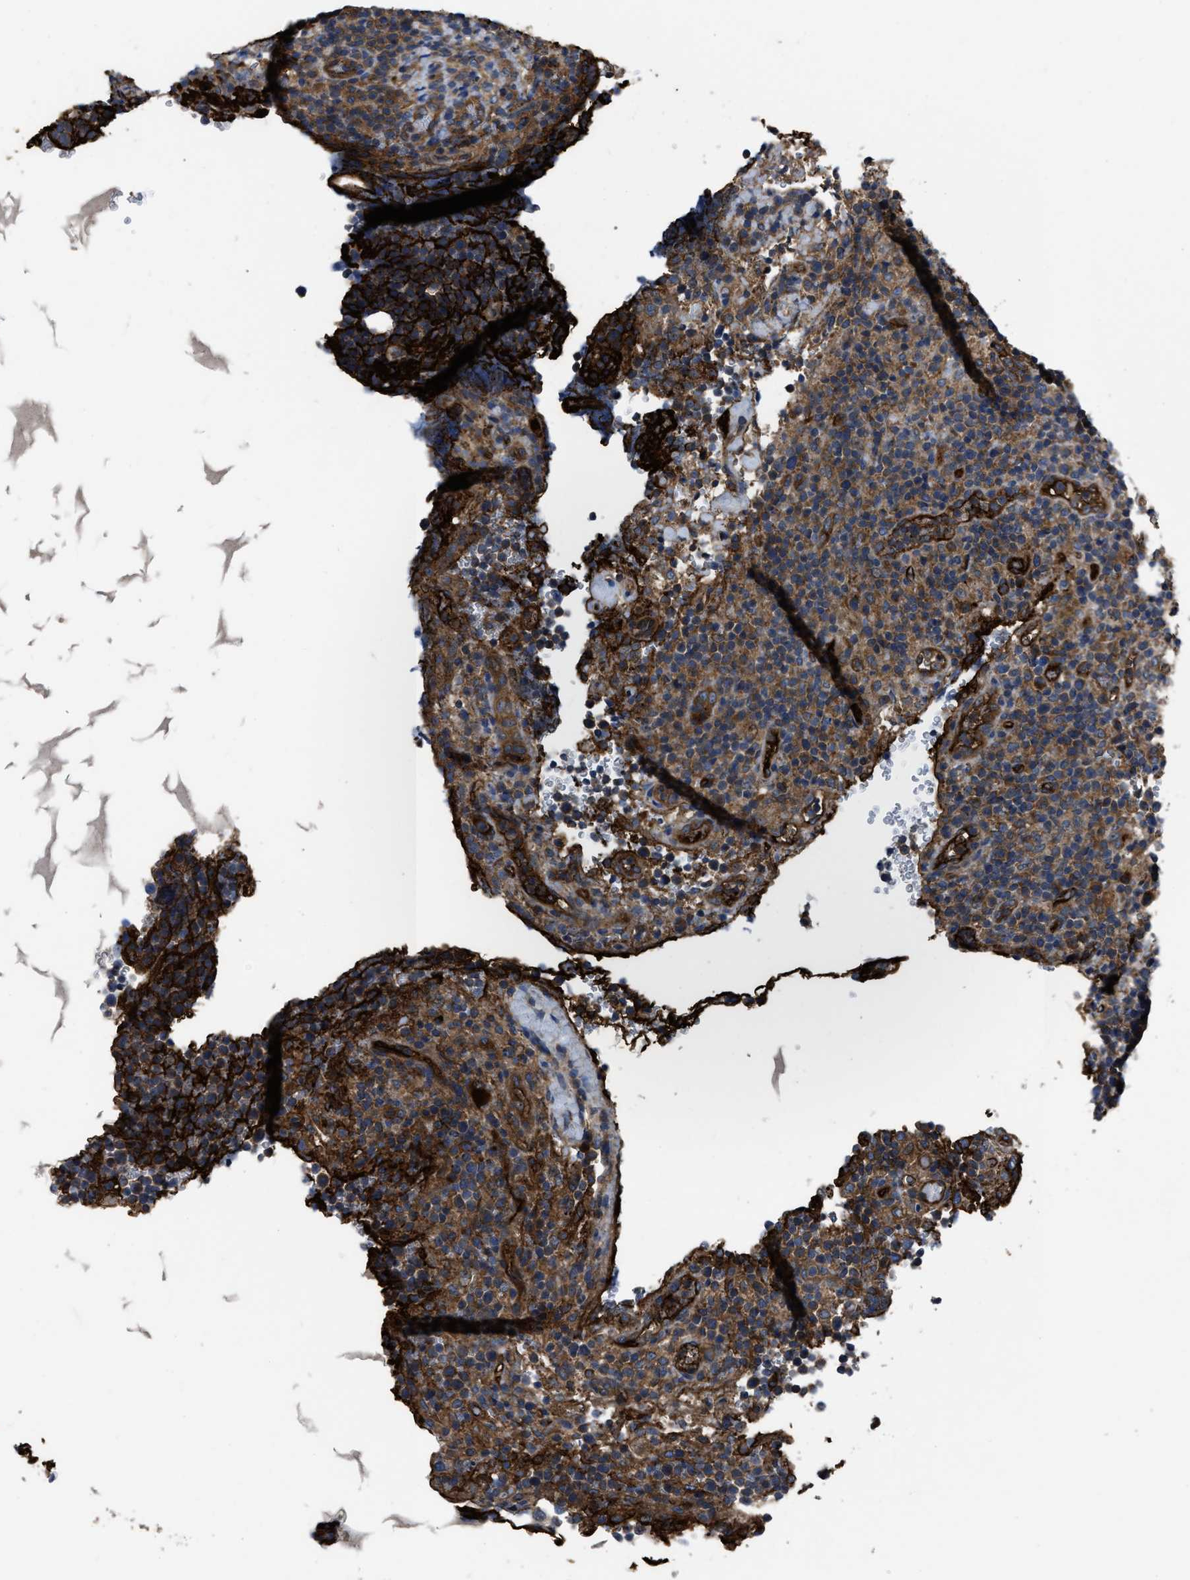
{"staining": {"intensity": "moderate", "quantity": ">75%", "location": "cytoplasmic/membranous"}, "tissue": "lymphoma", "cell_type": "Tumor cells", "image_type": "cancer", "snomed": [{"axis": "morphology", "description": "Malignant lymphoma, non-Hodgkin's type, High grade"}, {"axis": "topography", "description": "Lymph node"}], "caption": "A brown stain labels moderate cytoplasmic/membranous positivity of a protein in human lymphoma tumor cells.", "gene": "ERC1", "patient": {"sex": "male", "age": 61}}